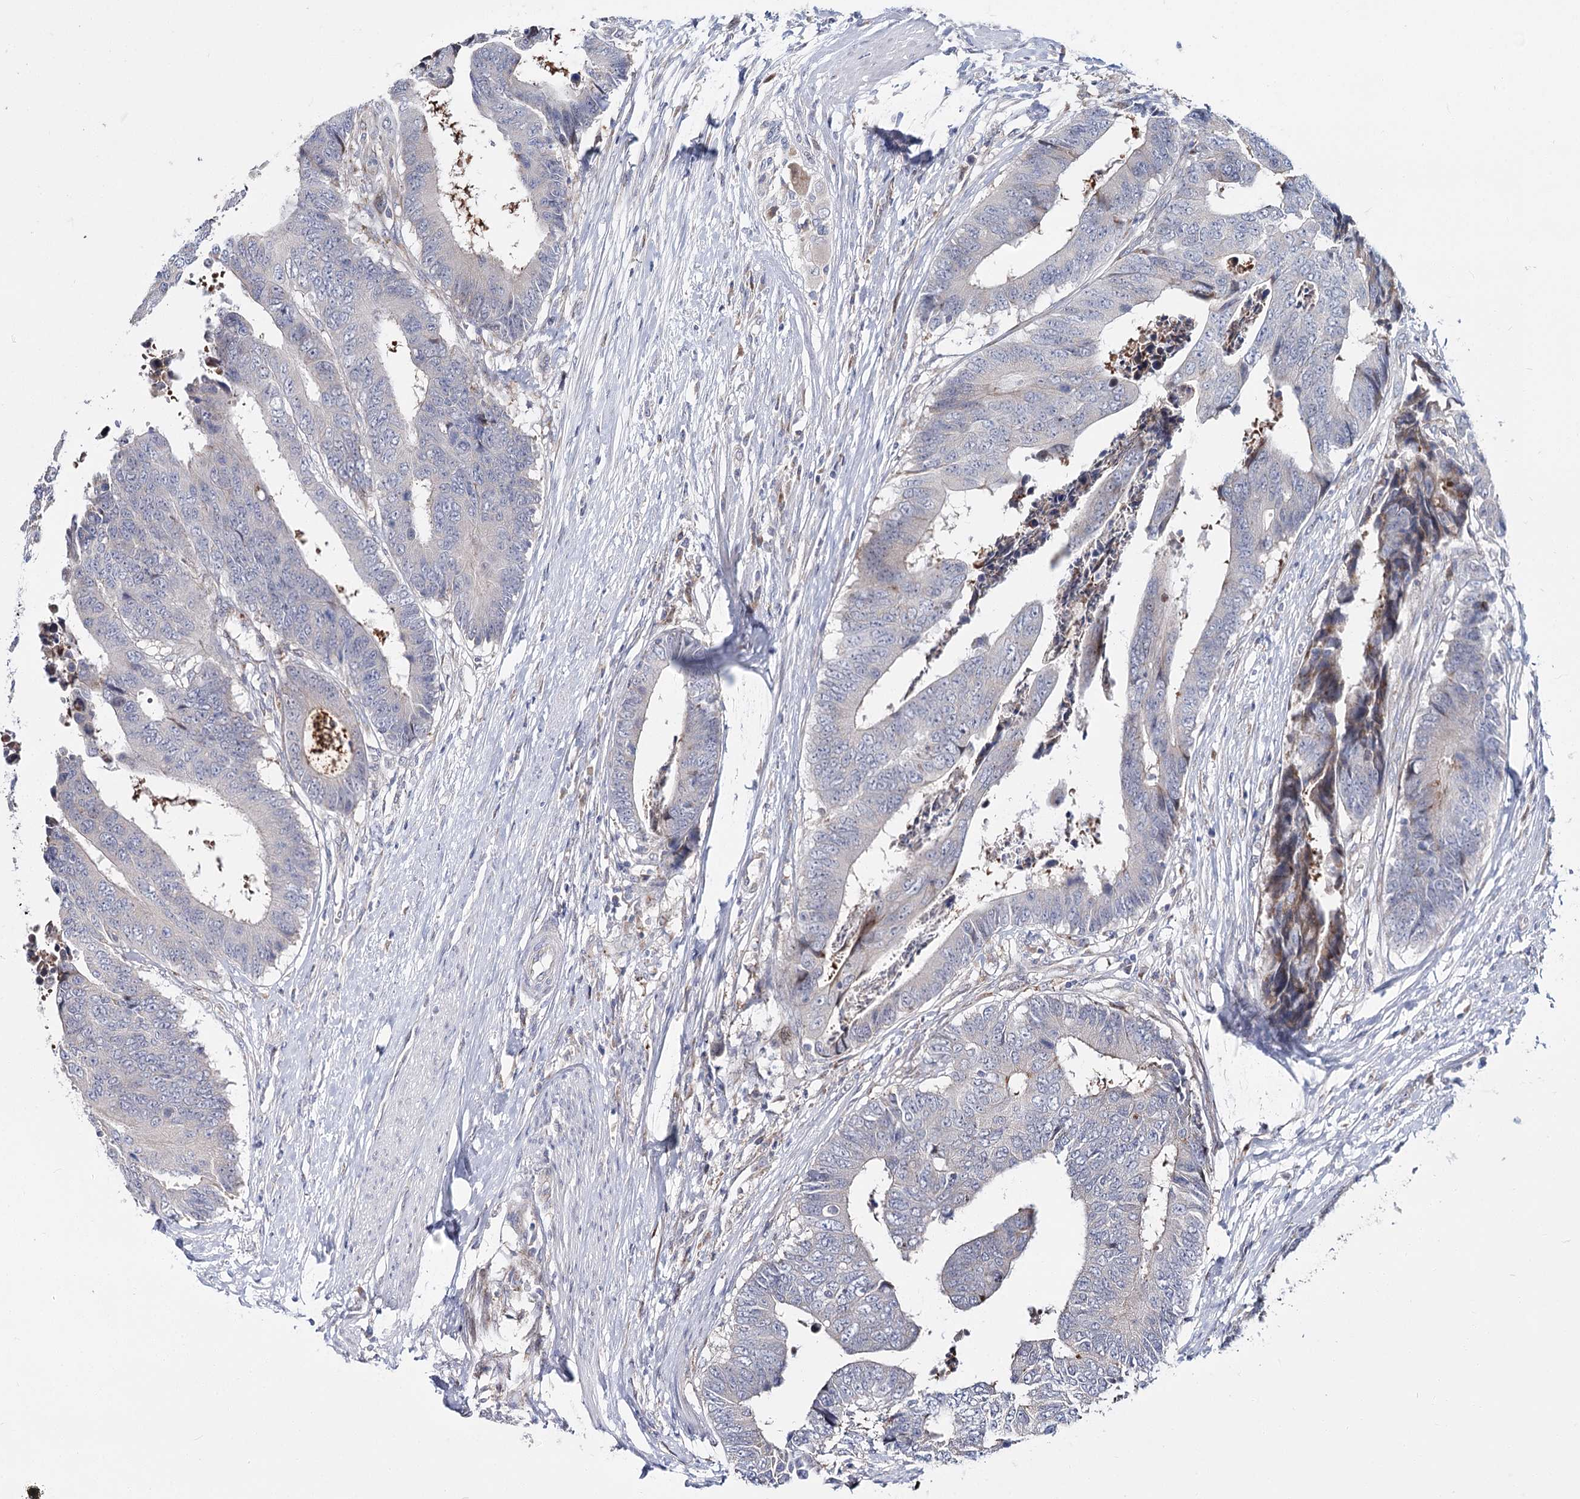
{"staining": {"intensity": "negative", "quantity": "none", "location": "none"}, "tissue": "colorectal cancer", "cell_type": "Tumor cells", "image_type": "cancer", "snomed": [{"axis": "morphology", "description": "Adenocarcinoma, NOS"}, {"axis": "topography", "description": "Rectum"}], "caption": "A high-resolution micrograph shows IHC staining of colorectal cancer, which exhibits no significant staining in tumor cells.", "gene": "CPLANE1", "patient": {"sex": "male", "age": 84}}